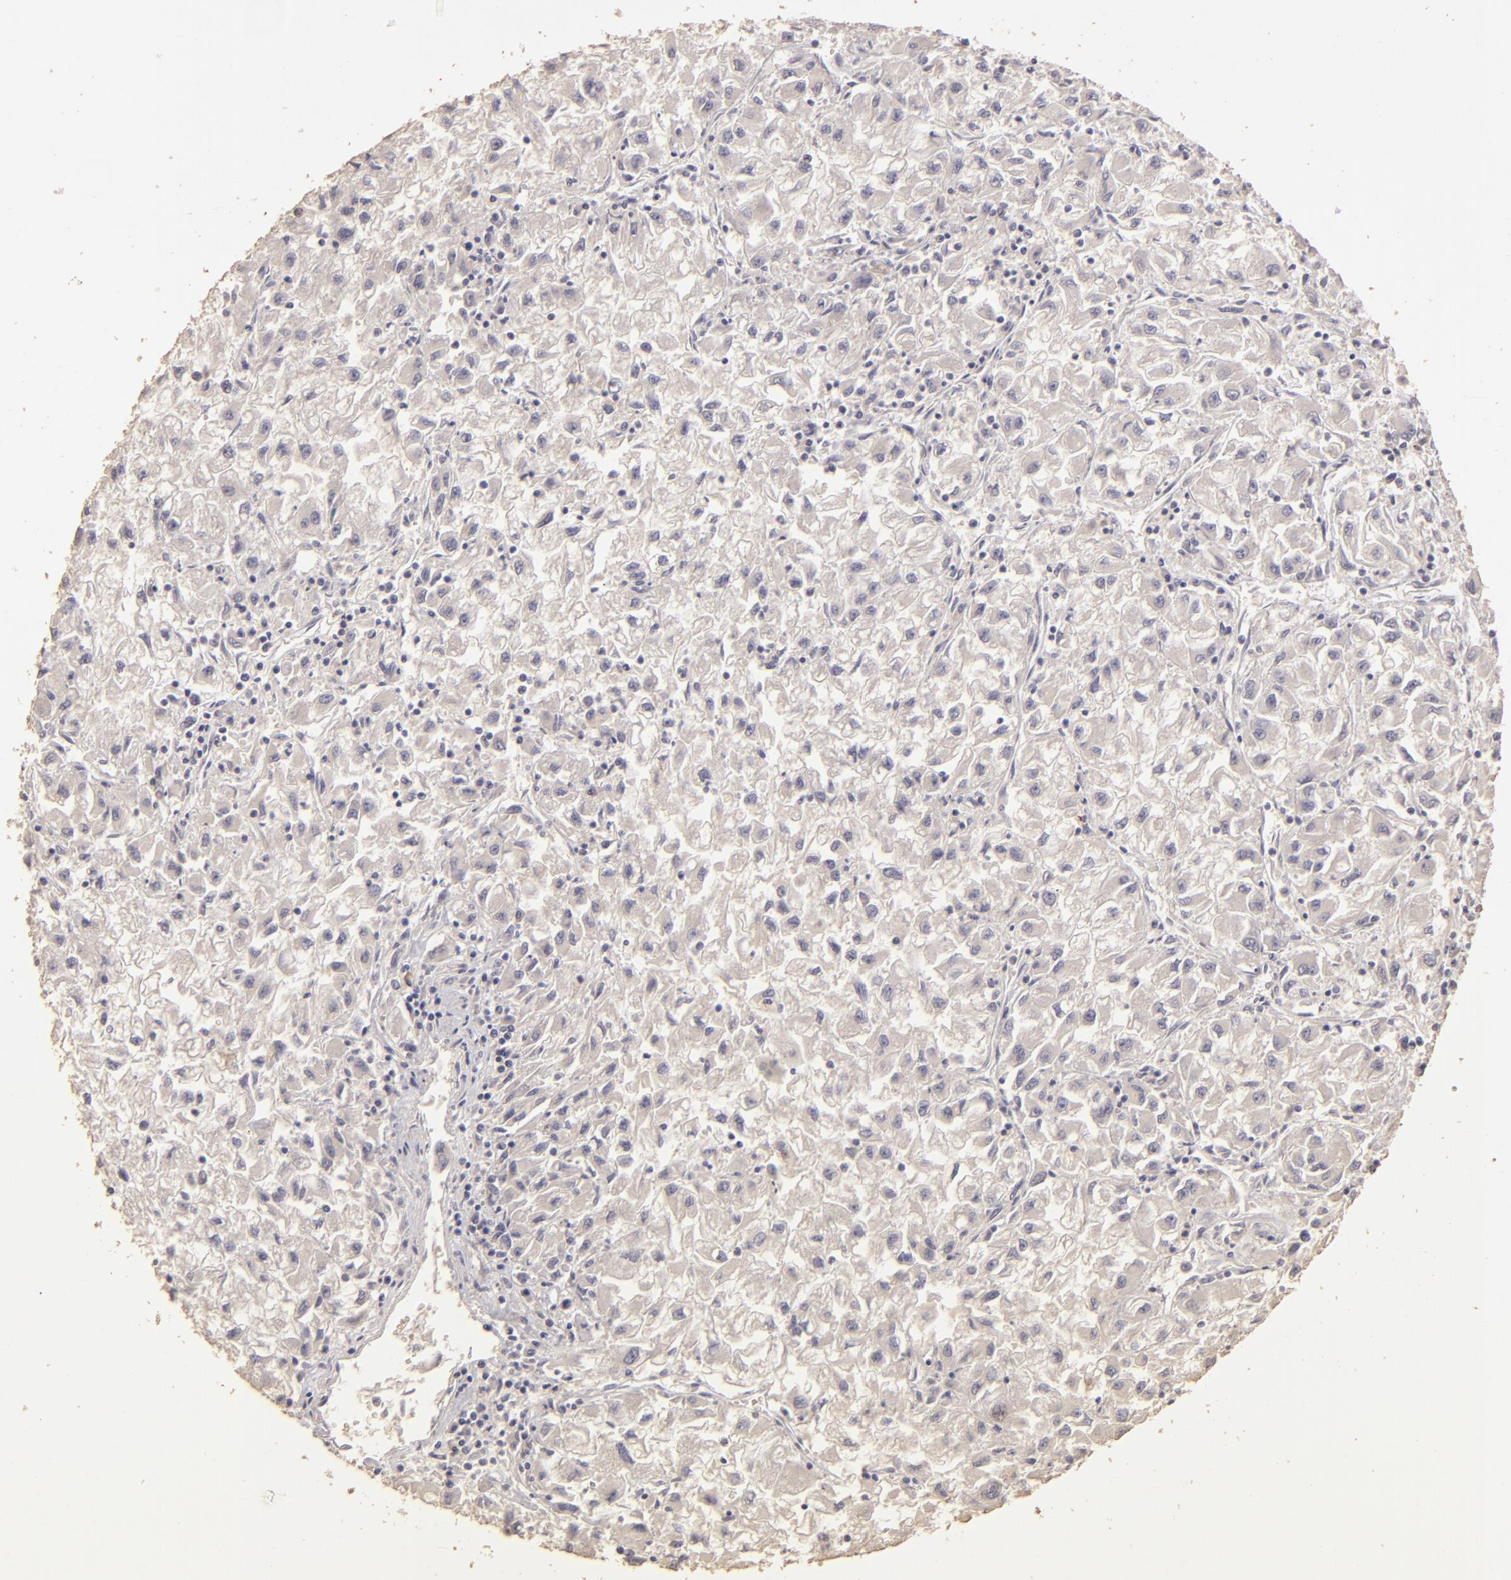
{"staining": {"intensity": "negative", "quantity": "none", "location": "none"}, "tissue": "renal cancer", "cell_type": "Tumor cells", "image_type": "cancer", "snomed": [{"axis": "morphology", "description": "Adenocarcinoma, NOS"}, {"axis": "topography", "description": "Kidney"}], "caption": "Immunohistochemistry photomicrograph of renal adenocarcinoma stained for a protein (brown), which reveals no staining in tumor cells.", "gene": "BCL2L13", "patient": {"sex": "male", "age": 59}}